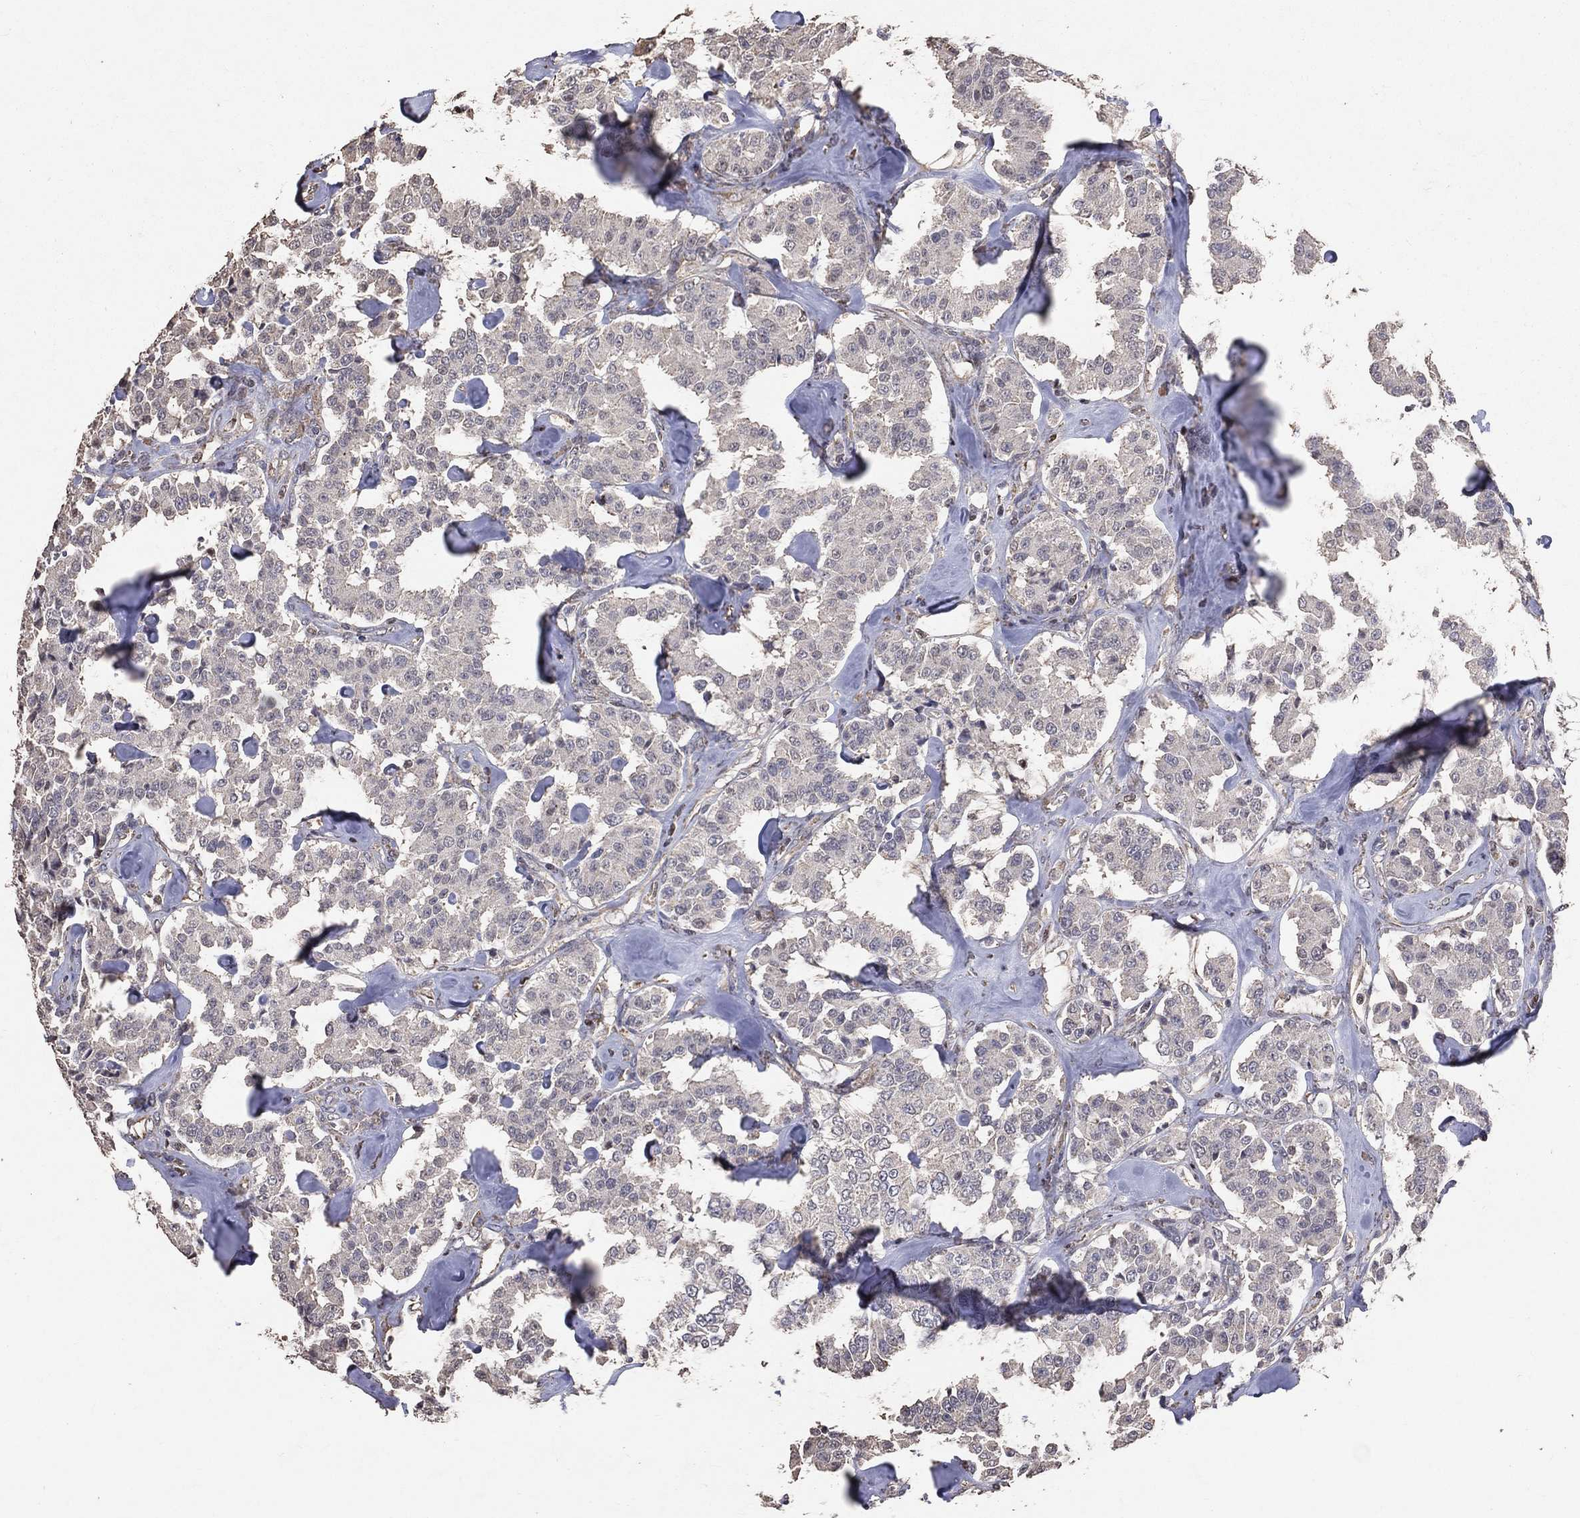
{"staining": {"intensity": "negative", "quantity": "none", "location": "none"}, "tissue": "carcinoid", "cell_type": "Tumor cells", "image_type": "cancer", "snomed": [{"axis": "morphology", "description": "Carcinoid, malignant, NOS"}, {"axis": "topography", "description": "Pancreas"}], "caption": "Carcinoid stained for a protein using immunohistochemistry (IHC) exhibits no staining tumor cells.", "gene": "LY6K", "patient": {"sex": "male", "age": 41}}